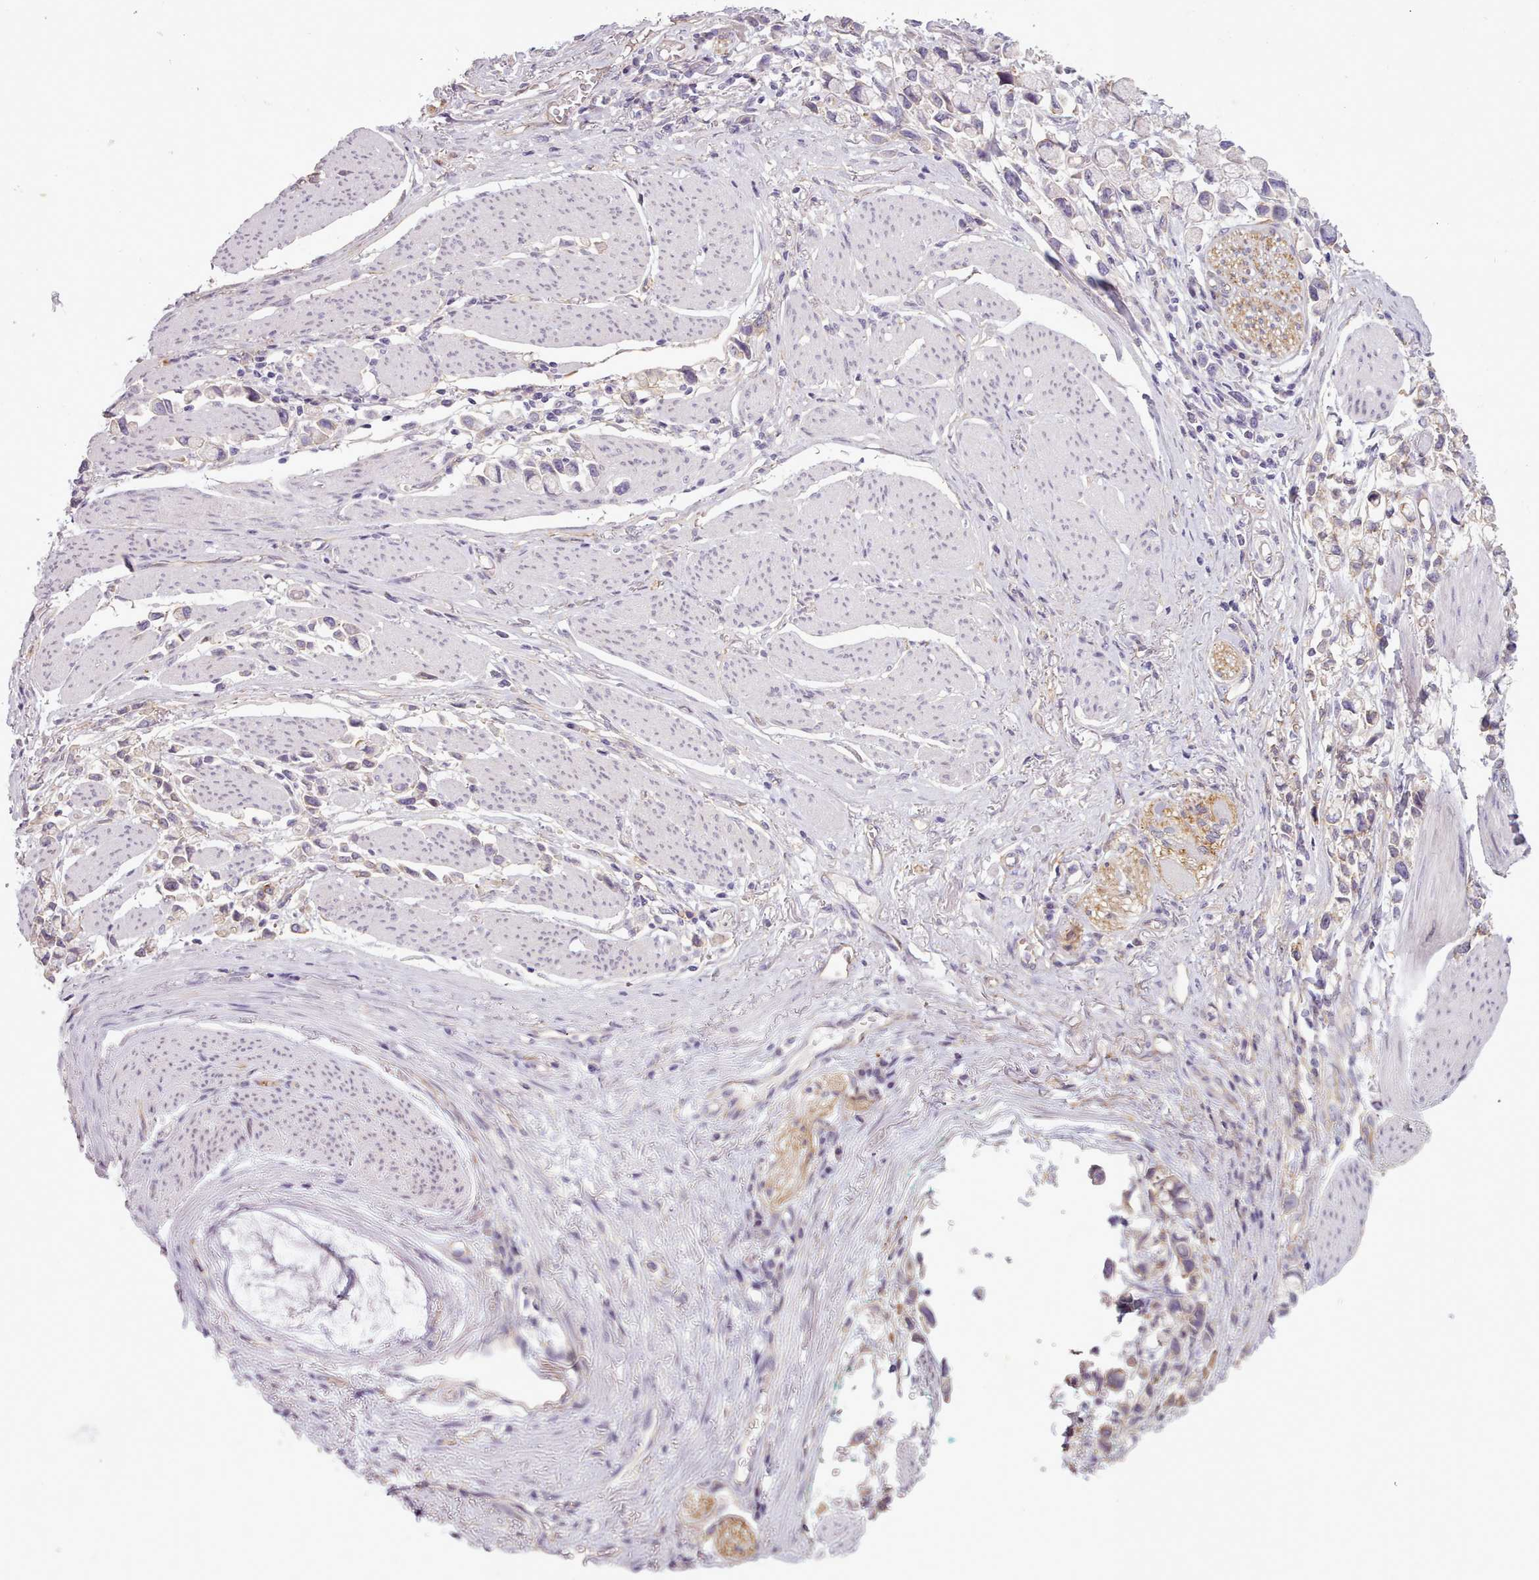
{"staining": {"intensity": "weak", "quantity": "<25%", "location": "cytoplasmic/membranous"}, "tissue": "stomach cancer", "cell_type": "Tumor cells", "image_type": "cancer", "snomed": [{"axis": "morphology", "description": "Adenocarcinoma, NOS"}, {"axis": "topography", "description": "Stomach"}], "caption": "Histopathology image shows no protein staining in tumor cells of stomach cancer (adenocarcinoma) tissue.", "gene": "PLD4", "patient": {"sex": "female", "age": 81}}